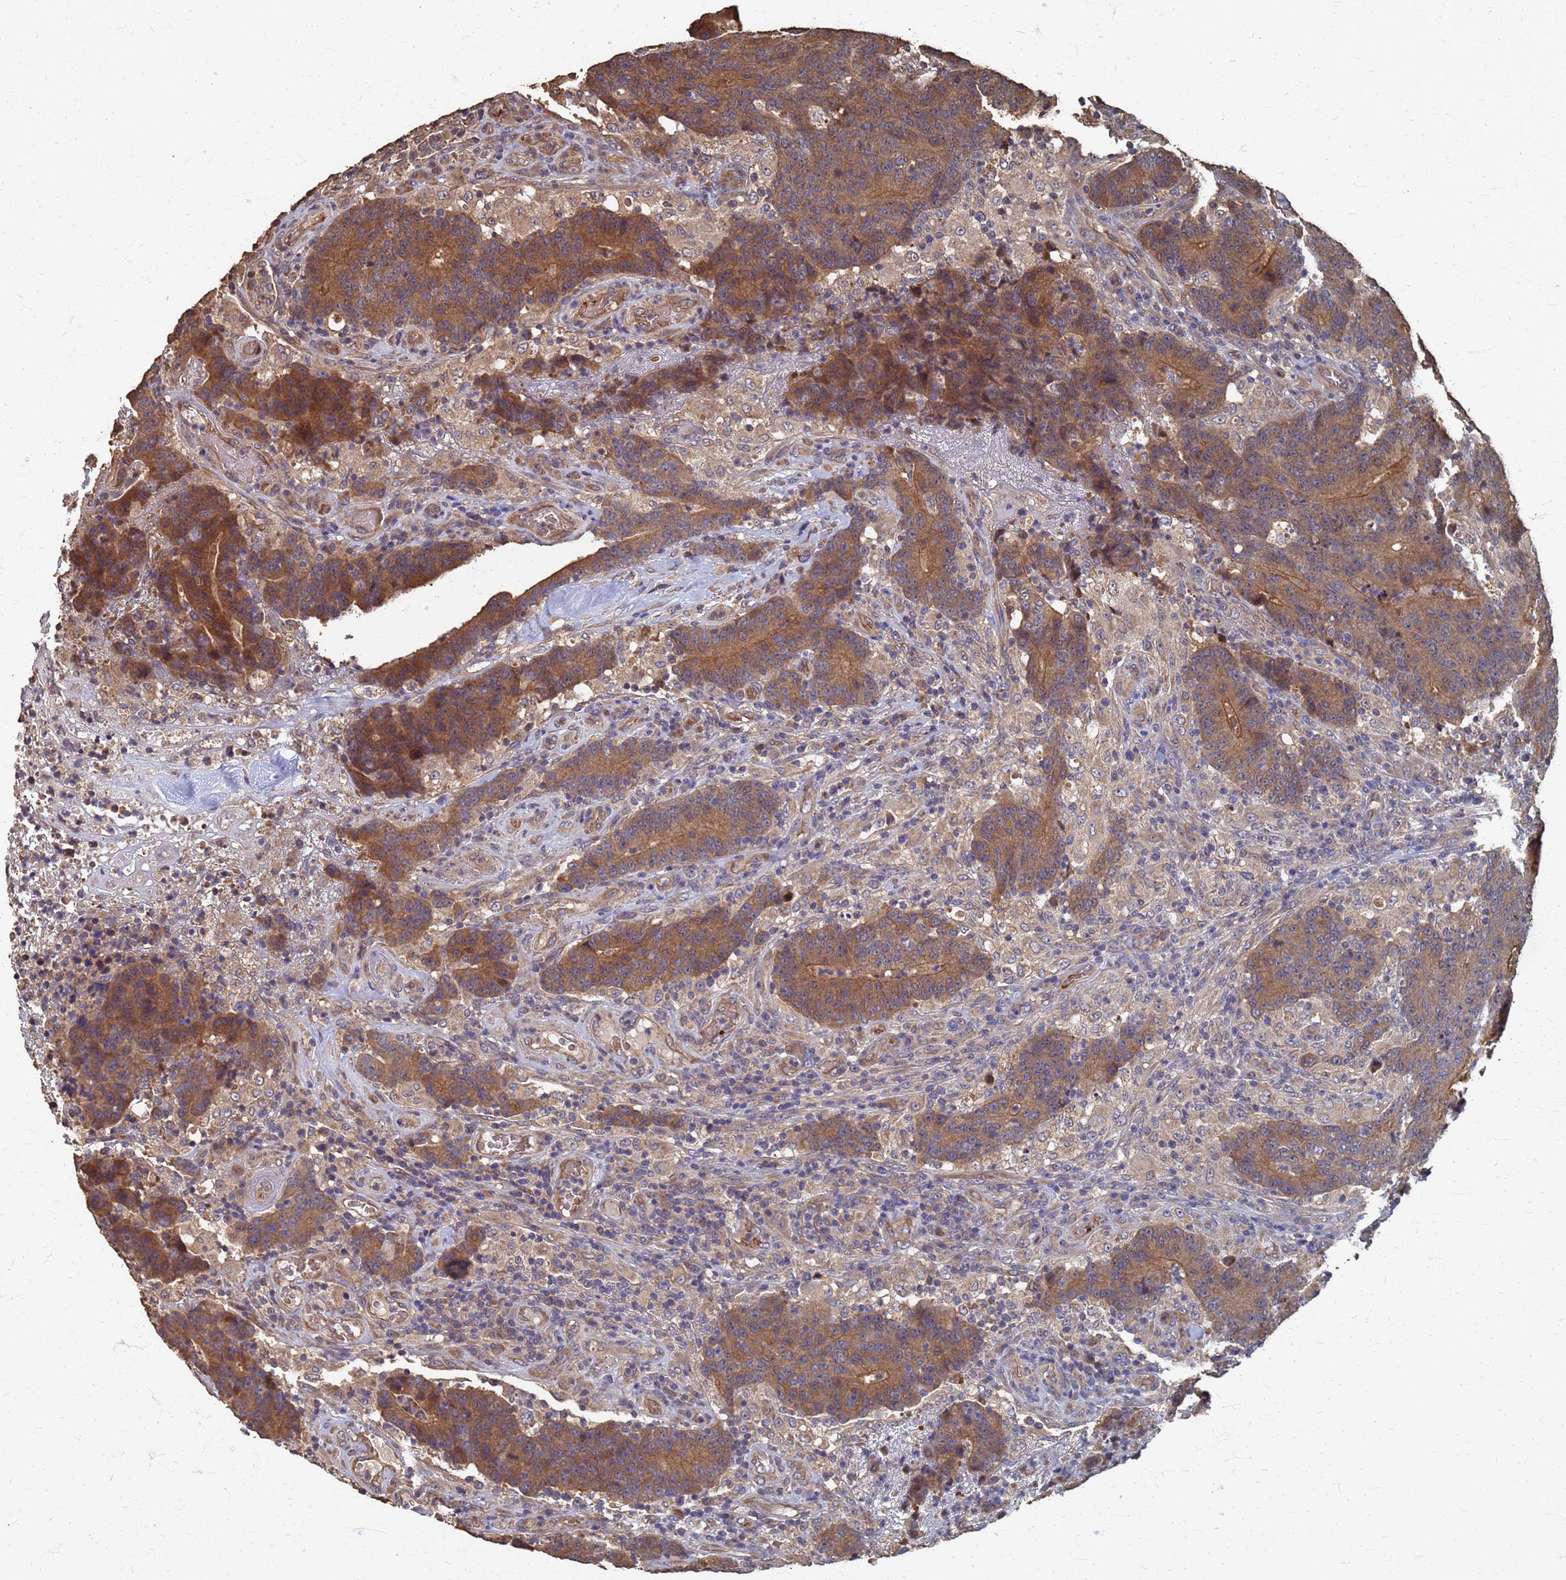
{"staining": {"intensity": "moderate", "quantity": ">75%", "location": "cytoplasmic/membranous"}, "tissue": "colorectal cancer", "cell_type": "Tumor cells", "image_type": "cancer", "snomed": [{"axis": "morphology", "description": "Normal tissue, NOS"}, {"axis": "morphology", "description": "Adenocarcinoma, NOS"}, {"axis": "topography", "description": "Colon"}], "caption": "This photomicrograph reveals immunohistochemistry (IHC) staining of human colorectal cancer (adenocarcinoma), with medium moderate cytoplasmic/membranous staining in approximately >75% of tumor cells.", "gene": "DPH5", "patient": {"sex": "female", "age": 75}}